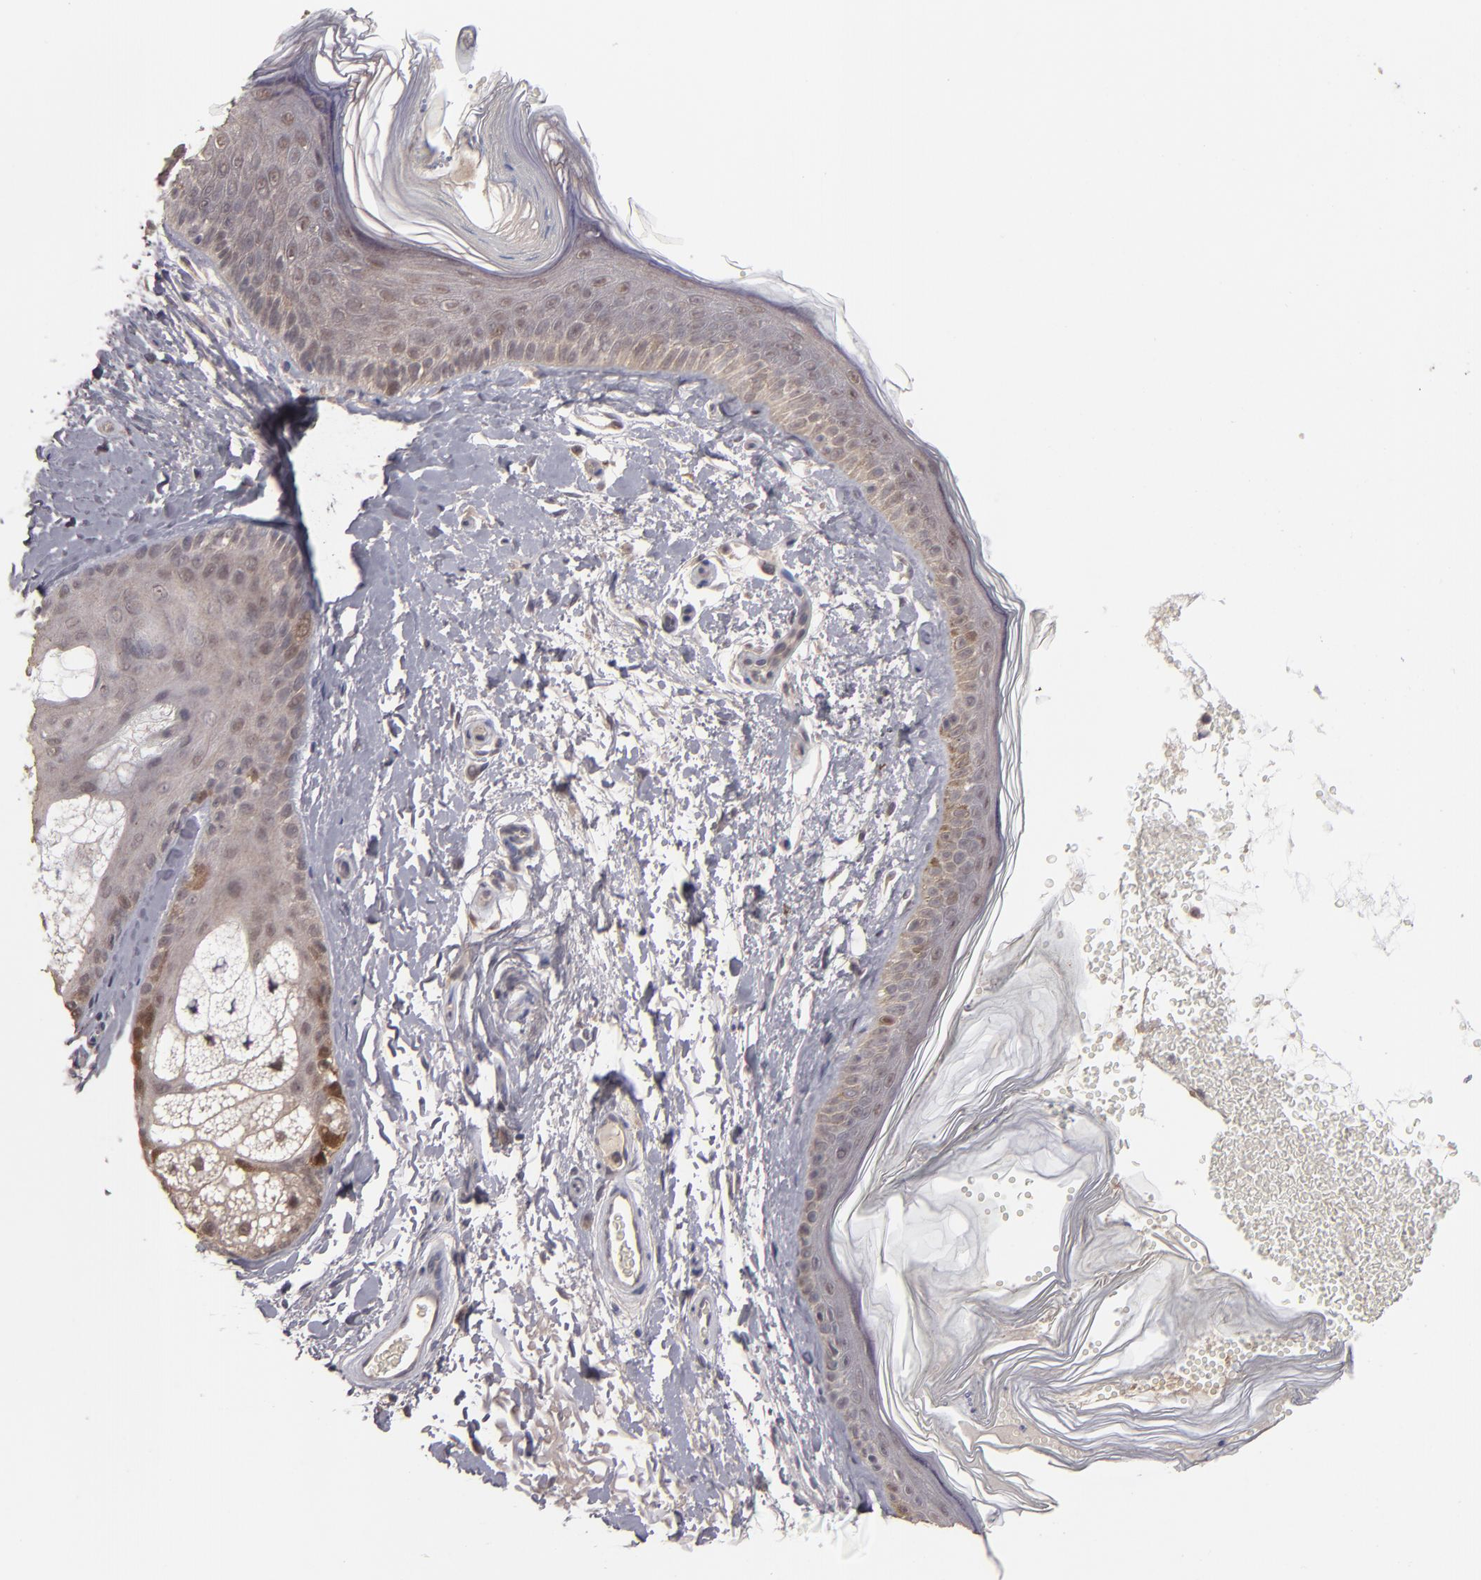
{"staining": {"intensity": "weak", "quantity": "25%-75%", "location": "cytoplasmic/membranous"}, "tissue": "skin", "cell_type": "Fibroblasts", "image_type": "normal", "snomed": [{"axis": "morphology", "description": "Normal tissue, NOS"}, {"axis": "topography", "description": "Skin"}], "caption": "Skin stained with DAB (3,3'-diaminobenzidine) IHC reveals low levels of weak cytoplasmic/membranous staining in about 25%-75% of fibroblasts.", "gene": "TYMS", "patient": {"sex": "male", "age": 63}}